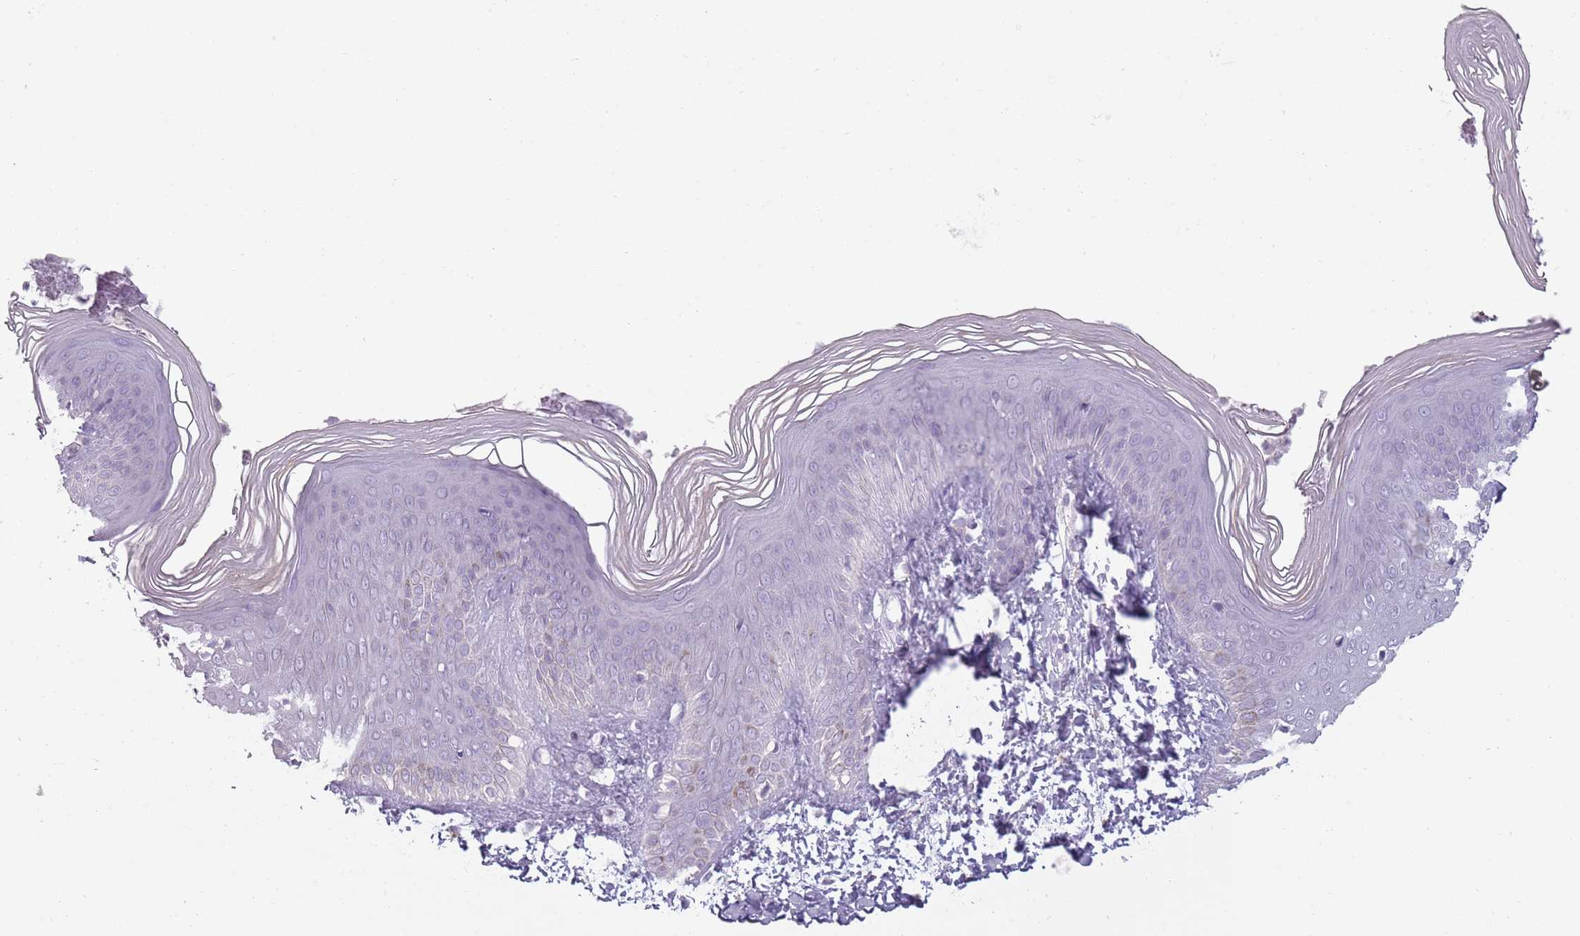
{"staining": {"intensity": "negative", "quantity": "none", "location": "none"}, "tissue": "skin", "cell_type": "Epidermal cells", "image_type": "normal", "snomed": [{"axis": "morphology", "description": "Normal tissue, NOS"}, {"axis": "topography", "description": "Anal"}], "caption": "High magnification brightfield microscopy of unremarkable skin stained with DAB (3,3'-diaminobenzidine) (brown) and counterstained with hematoxylin (blue): epidermal cells show no significant expression. The staining was performed using DAB (3,3'-diaminobenzidine) to visualize the protein expression in brown, while the nuclei were stained in blue with hematoxylin (Magnification: 20x).", "gene": "PIEZO1", "patient": {"sex": "female", "age": 40}}